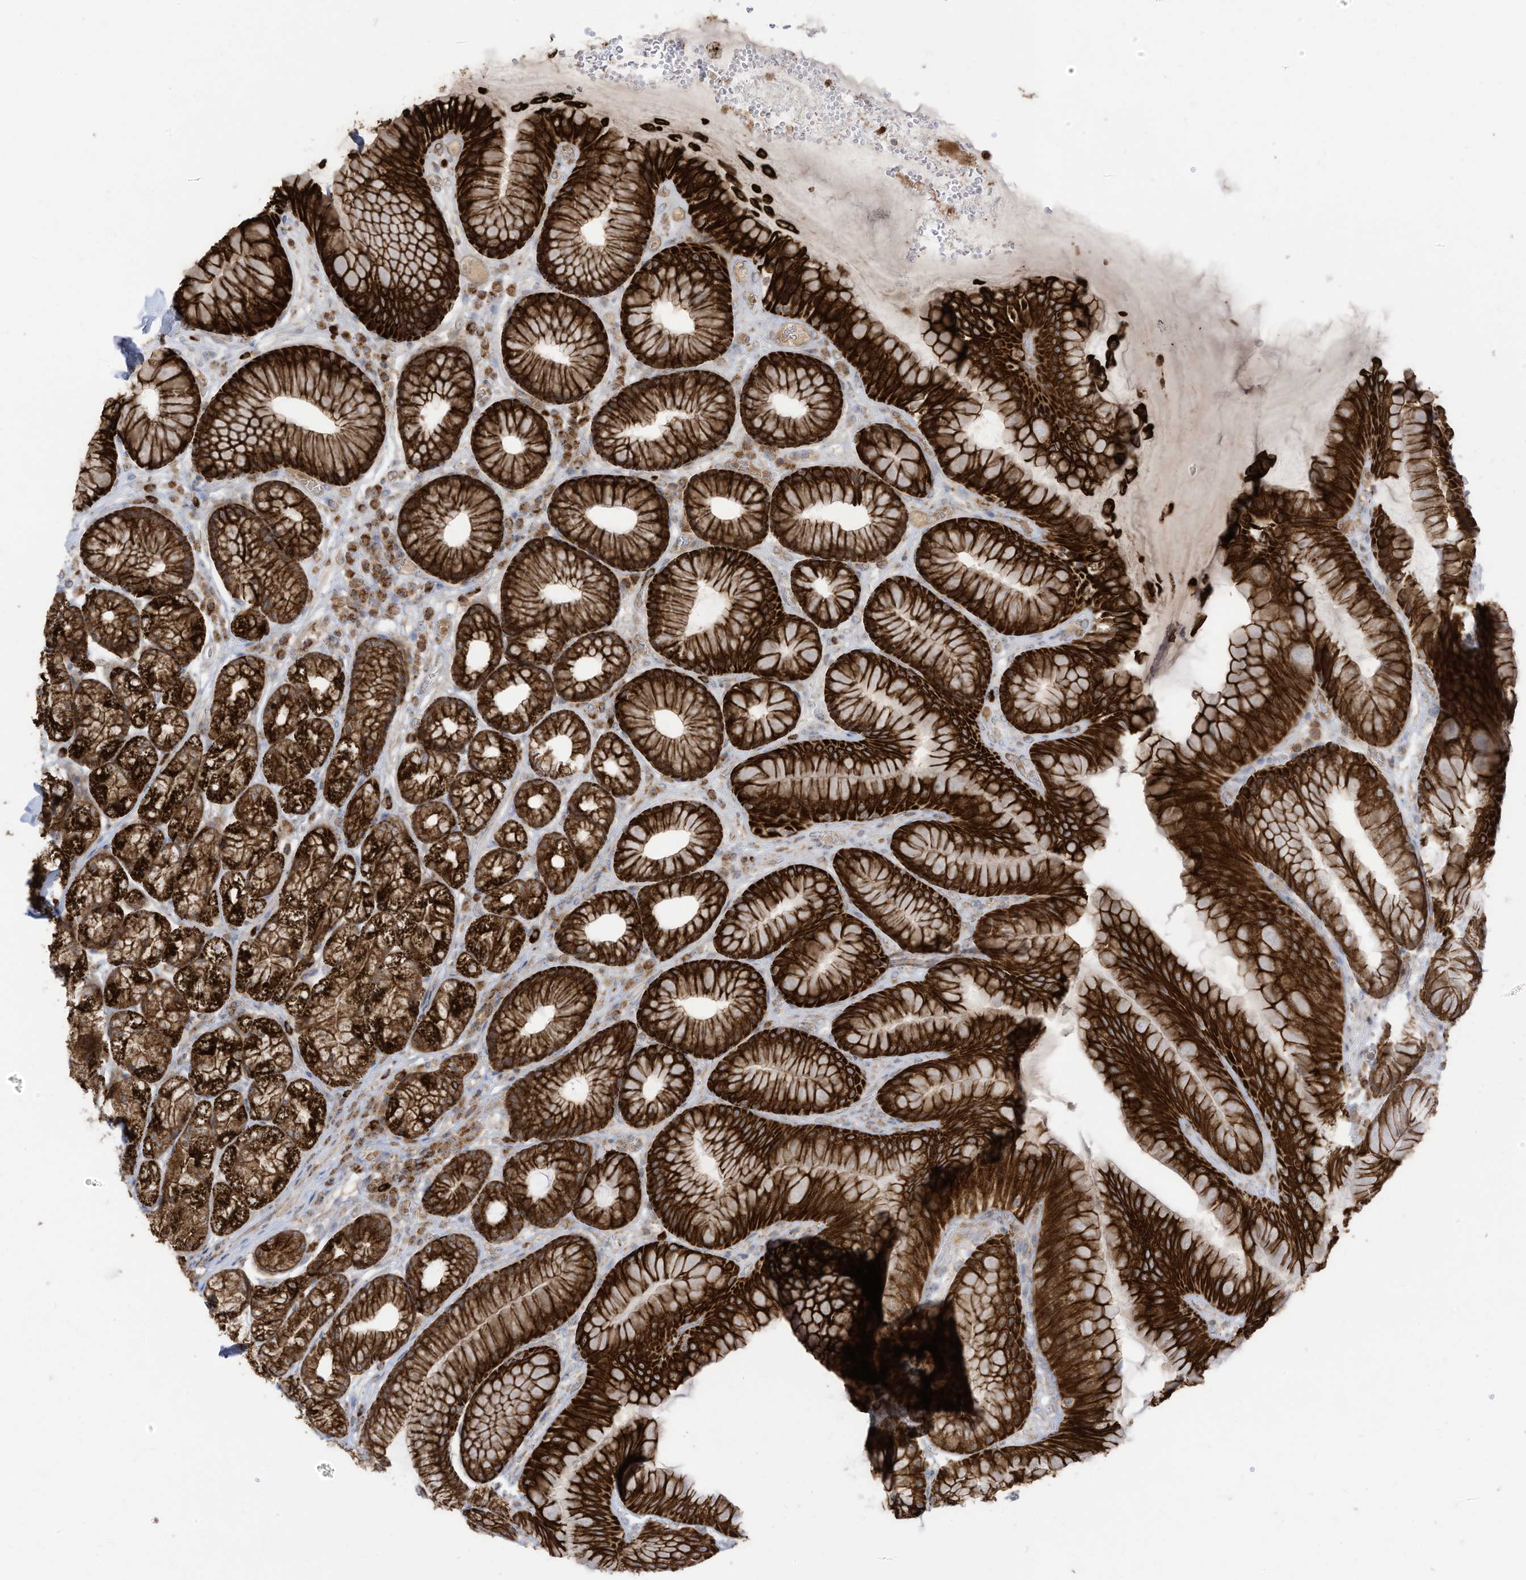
{"staining": {"intensity": "strong", "quantity": ">75%", "location": "cytoplasmic/membranous"}, "tissue": "stomach", "cell_type": "Glandular cells", "image_type": "normal", "snomed": [{"axis": "morphology", "description": "Normal tissue, NOS"}, {"axis": "topography", "description": "Stomach"}], "caption": "Stomach stained for a protein exhibits strong cytoplasmic/membranous positivity in glandular cells.", "gene": "CGAS", "patient": {"sex": "male", "age": 57}}